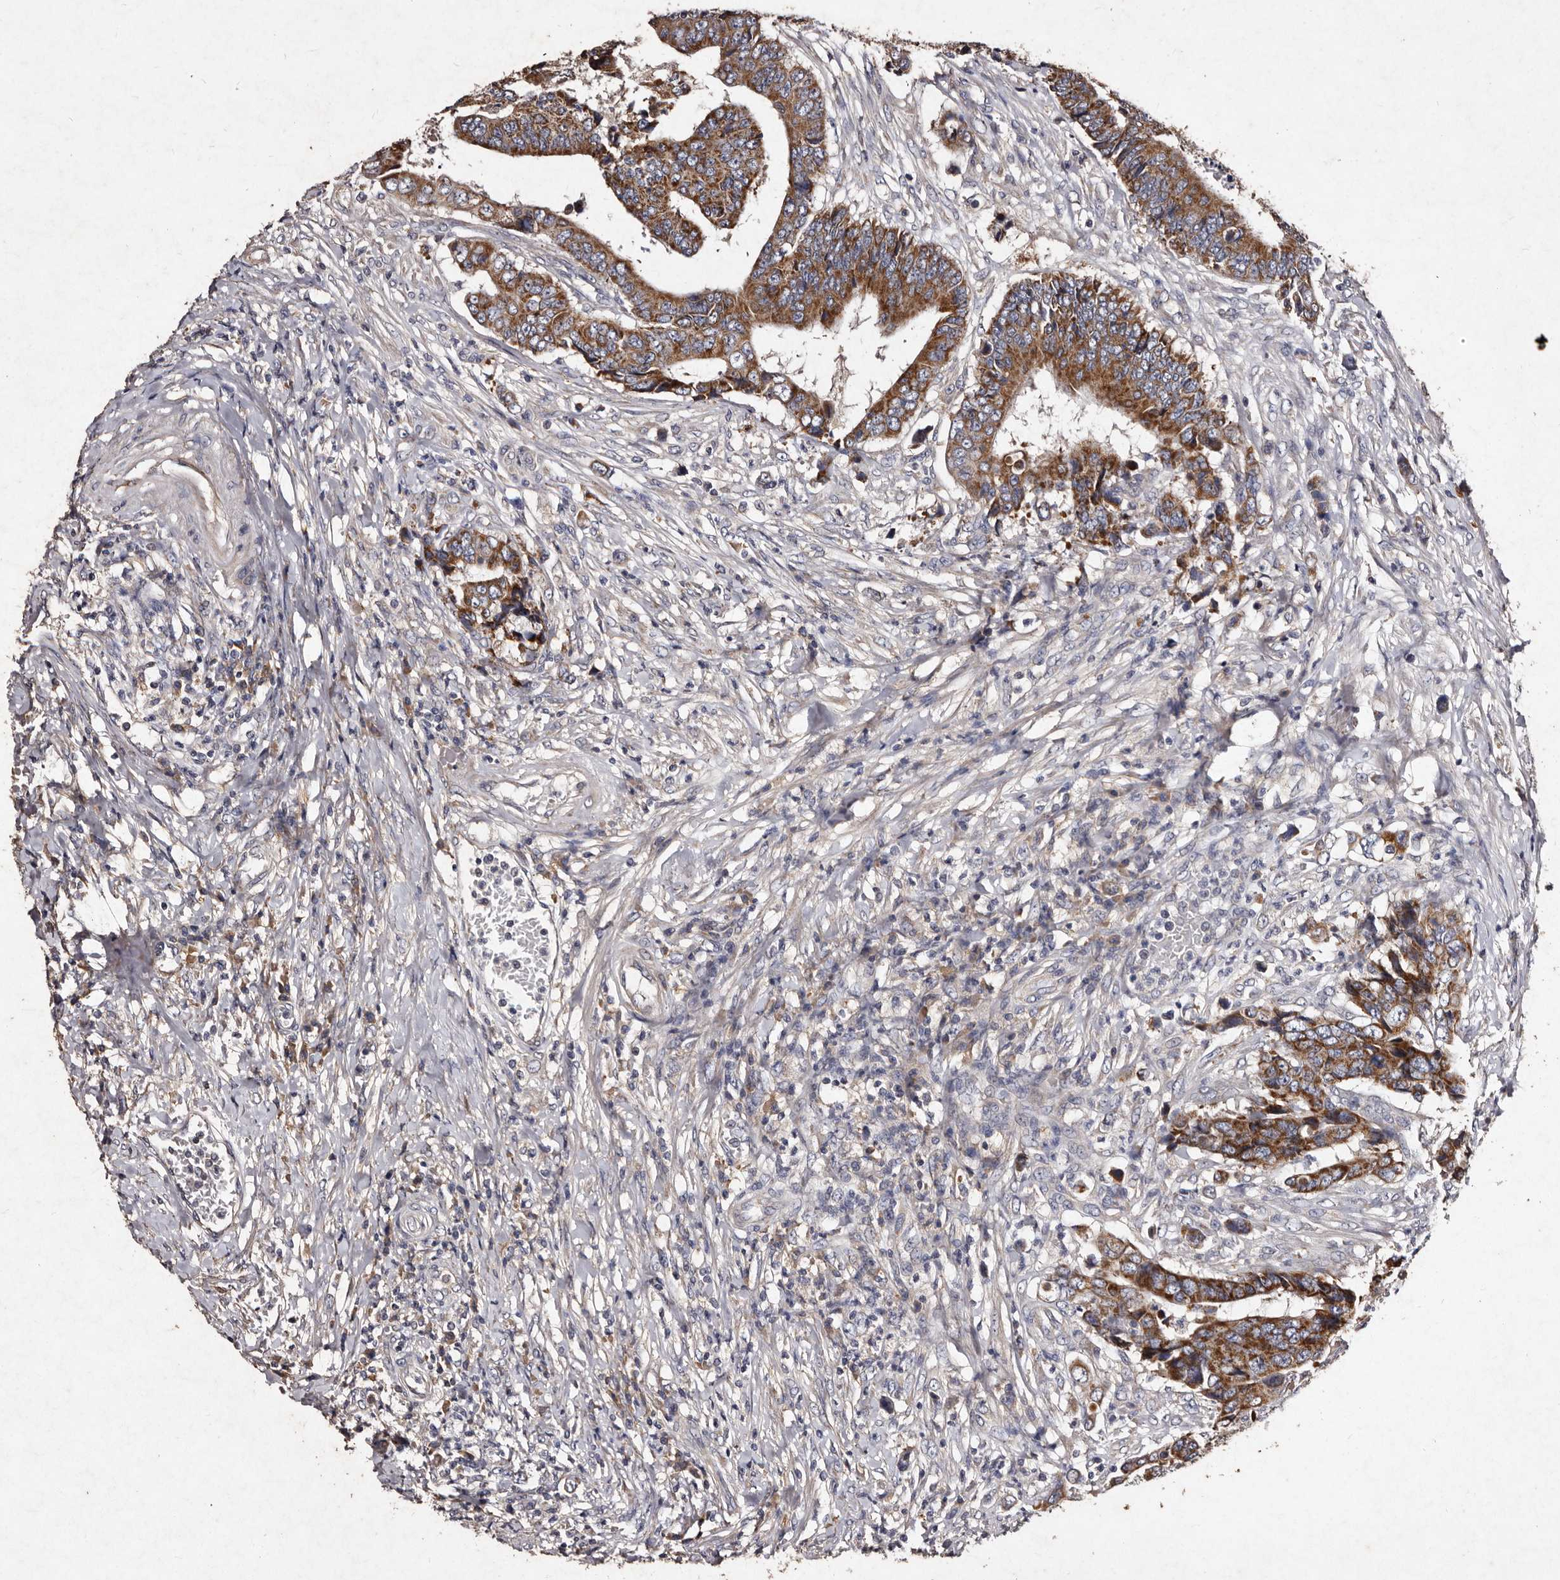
{"staining": {"intensity": "moderate", "quantity": ">75%", "location": "cytoplasmic/membranous"}, "tissue": "colorectal cancer", "cell_type": "Tumor cells", "image_type": "cancer", "snomed": [{"axis": "morphology", "description": "Adenocarcinoma, NOS"}, {"axis": "topography", "description": "Rectum"}], "caption": "Immunohistochemistry staining of adenocarcinoma (colorectal), which demonstrates medium levels of moderate cytoplasmic/membranous positivity in approximately >75% of tumor cells indicating moderate cytoplasmic/membranous protein expression. The staining was performed using DAB (3,3'-diaminobenzidine) (brown) for protein detection and nuclei were counterstained in hematoxylin (blue).", "gene": "TFB1M", "patient": {"sex": "male", "age": 84}}